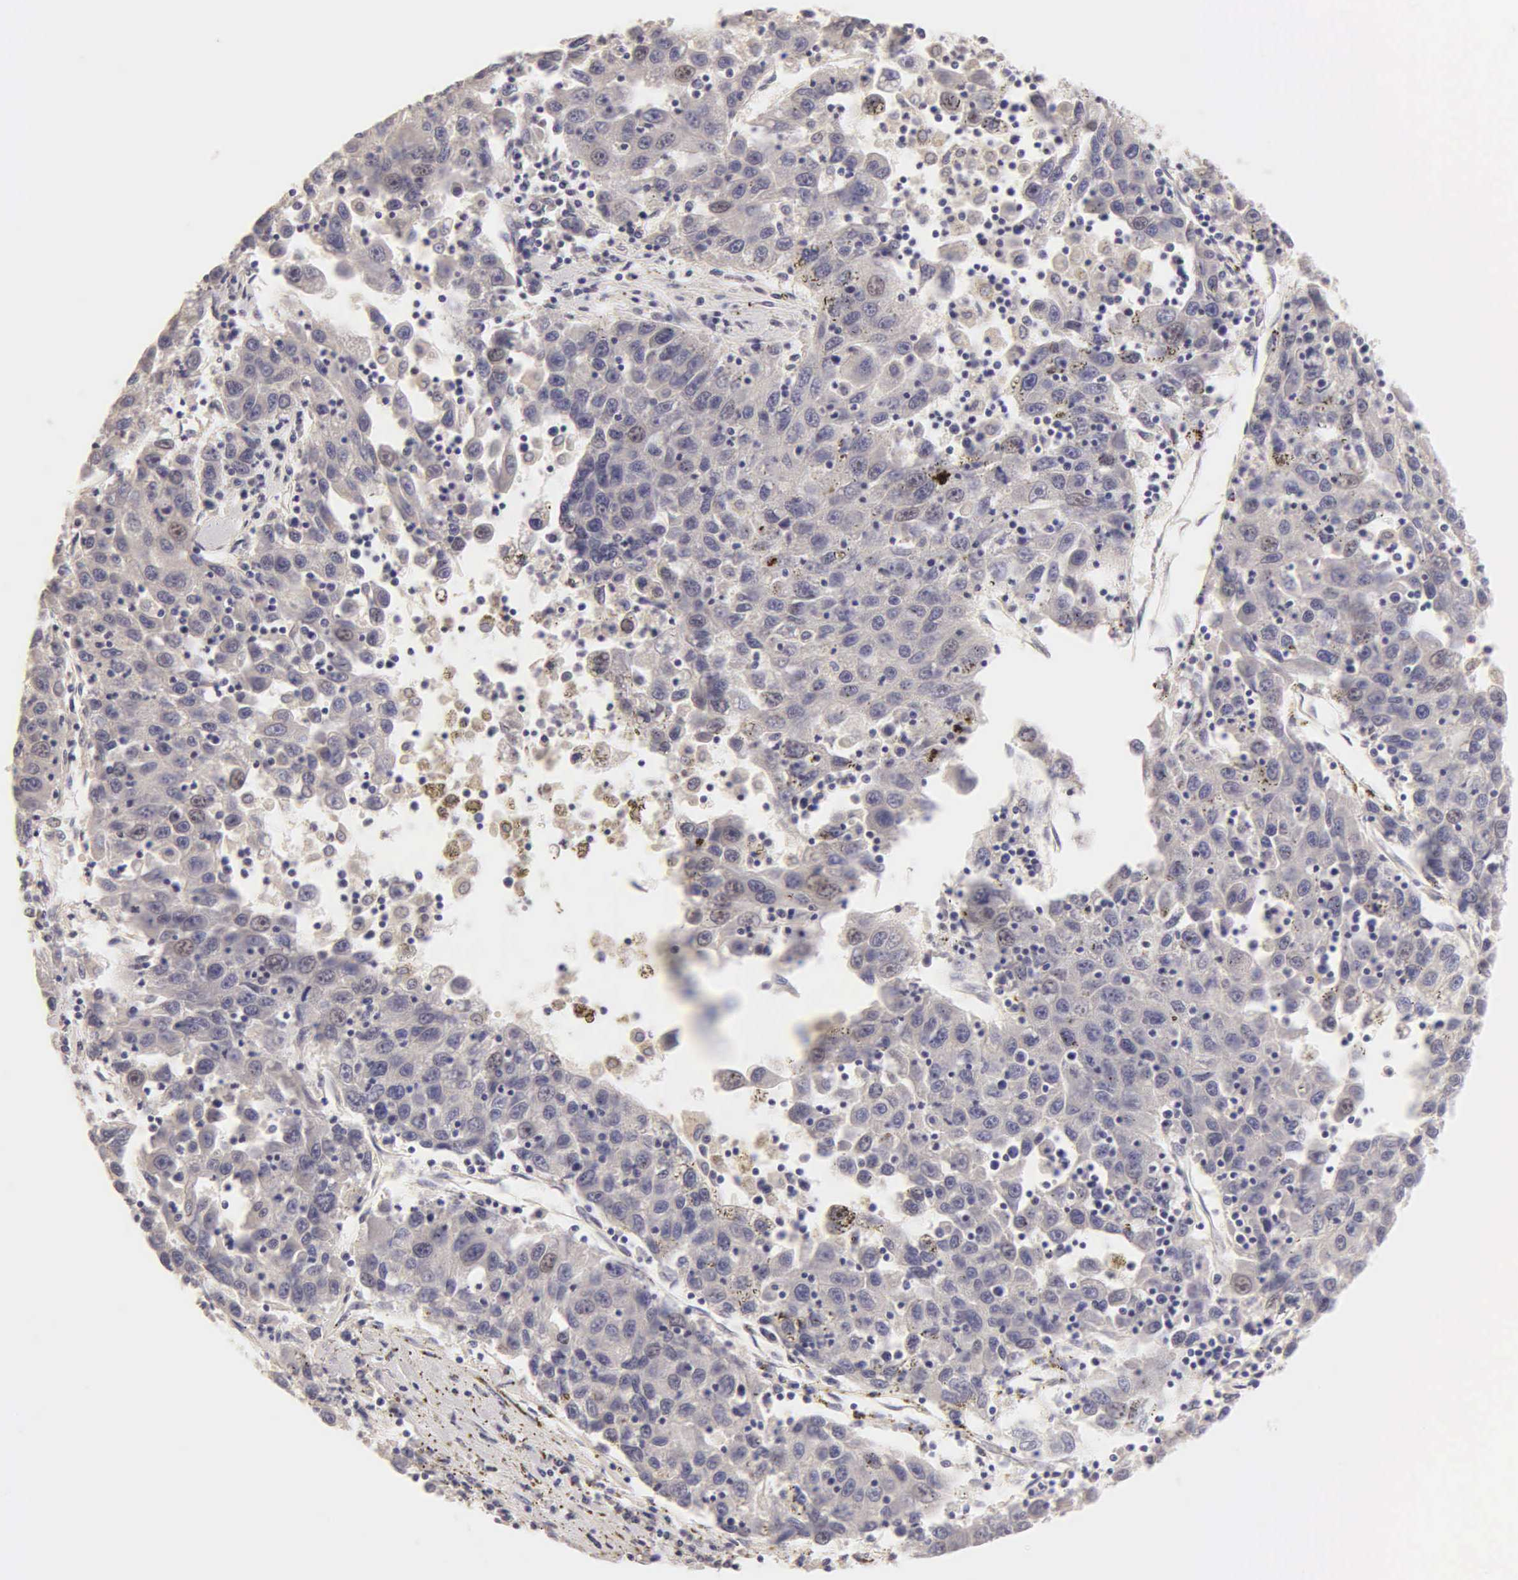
{"staining": {"intensity": "weak", "quantity": "<25%", "location": "cytoplasmic/membranous"}, "tissue": "liver cancer", "cell_type": "Tumor cells", "image_type": "cancer", "snomed": [{"axis": "morphology", "description": "Carcinoma, Hepatocellular, NOS"}, {"axis": "topography", "description": "Liver"}], "caption": "IHC image of human liver cancer (hepatocellular carcinoma) stained for a protein (brown), which exhibits no positivity in tumor cells.", "gene": "ESR1", "patient": {"sex": "male", "age": 49}}